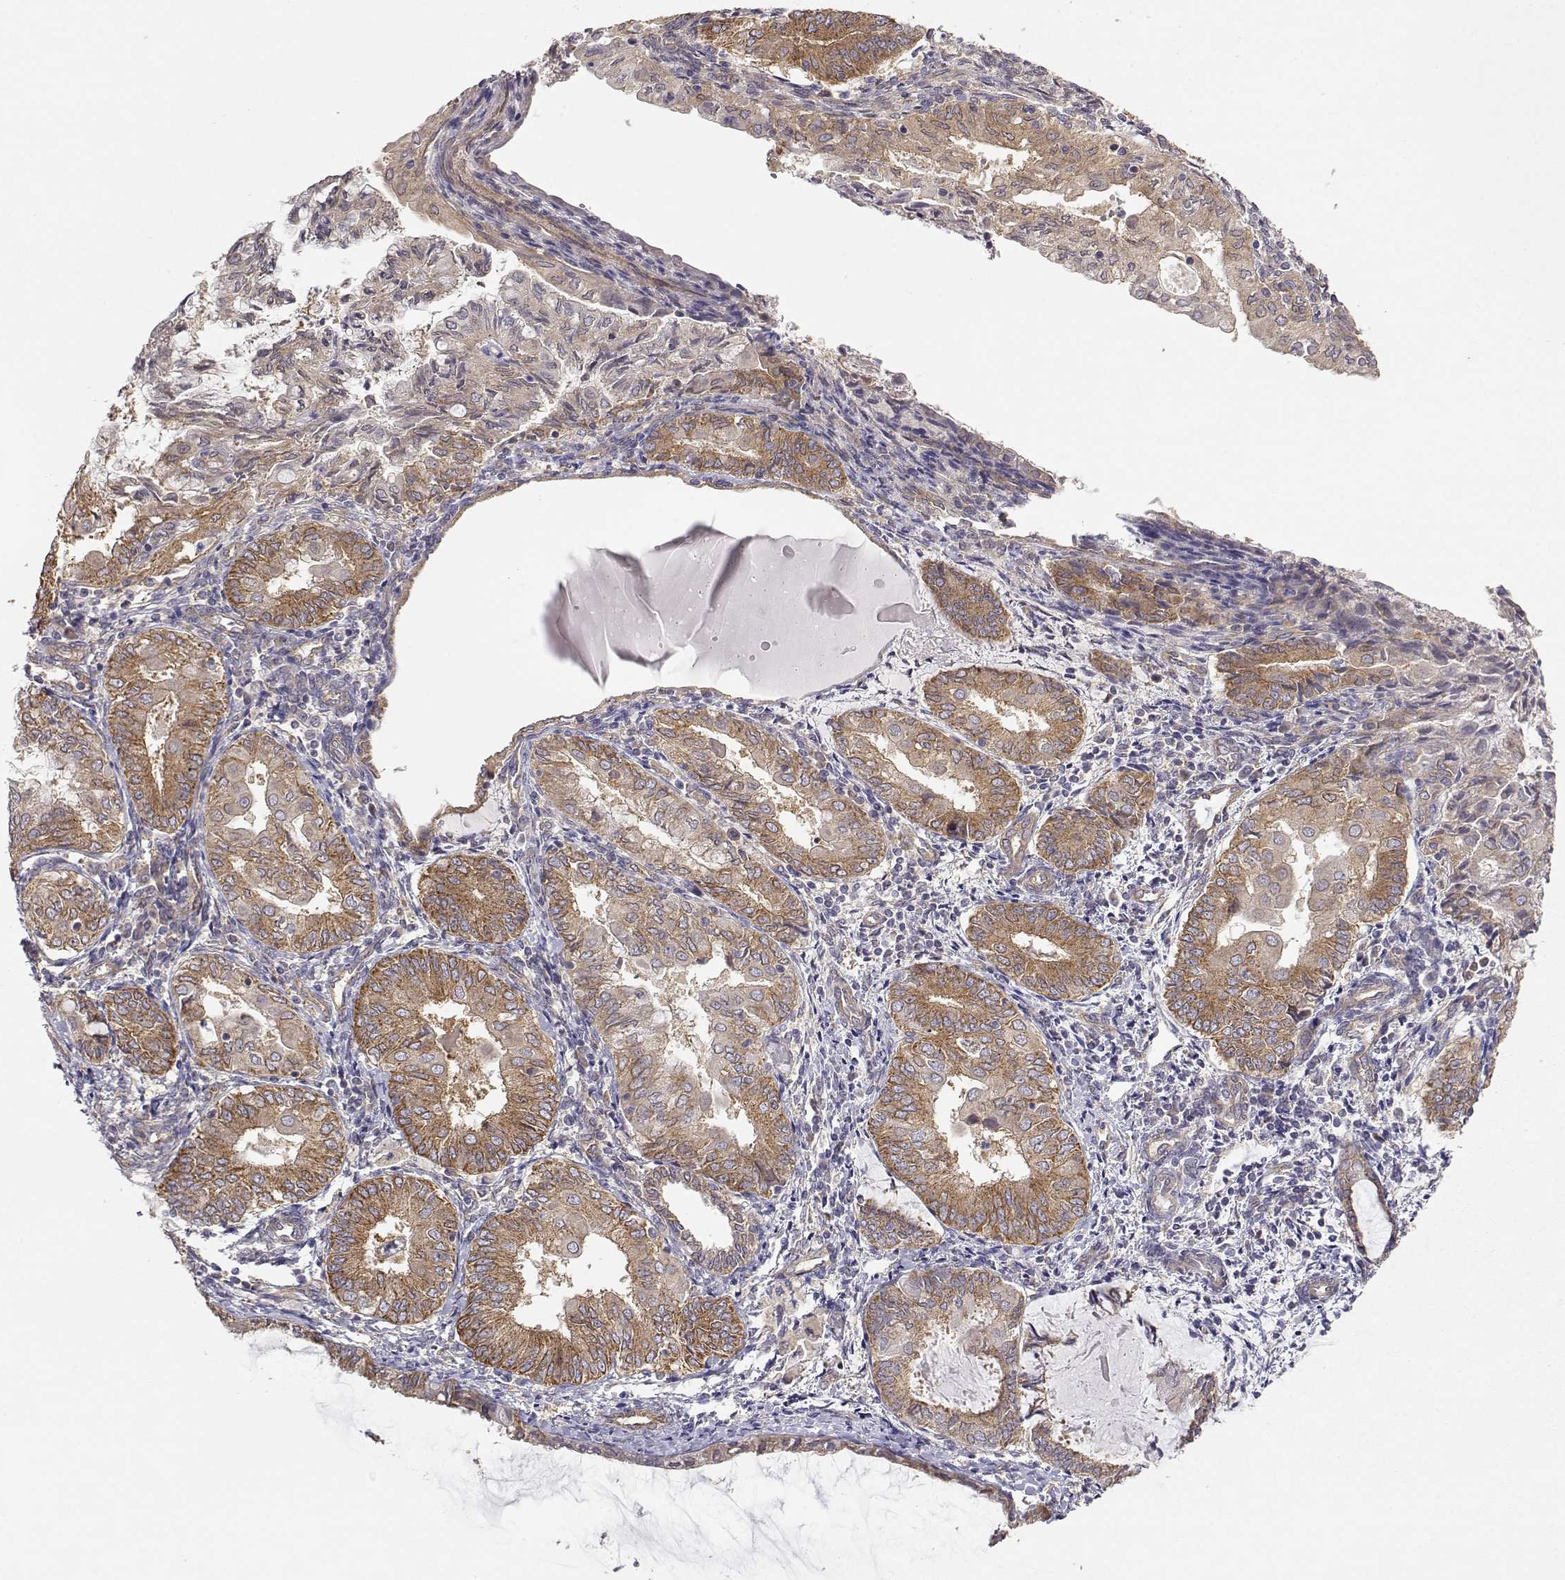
{"staining": {"intensity": "moderate", "quantity": "25%-75%", "location": "cytoplasmic/membranous"}, "tissue": "endometrial cancer", "cell_type": "Tumor cells", "image_type": "cancer", "snomed": [{"axis": "morphology", "description": "Adenocarcinoma, NOS"}, {"axis": "topography", "description": "Endometrium"}], "caption": "High-magnification brightfield microscopy of endometrial adenocarcinoma stained with DAB (3,3'-diaminobenzidine) (brown) and counterstained with hematoxylin (blue). tumor cells exhibit moderate cytoplasmic/membranous positivity is seen in approximately25%-75% of cells.", "gene": "PAIP1", "patient": {"sex": "female", "age": 68}}